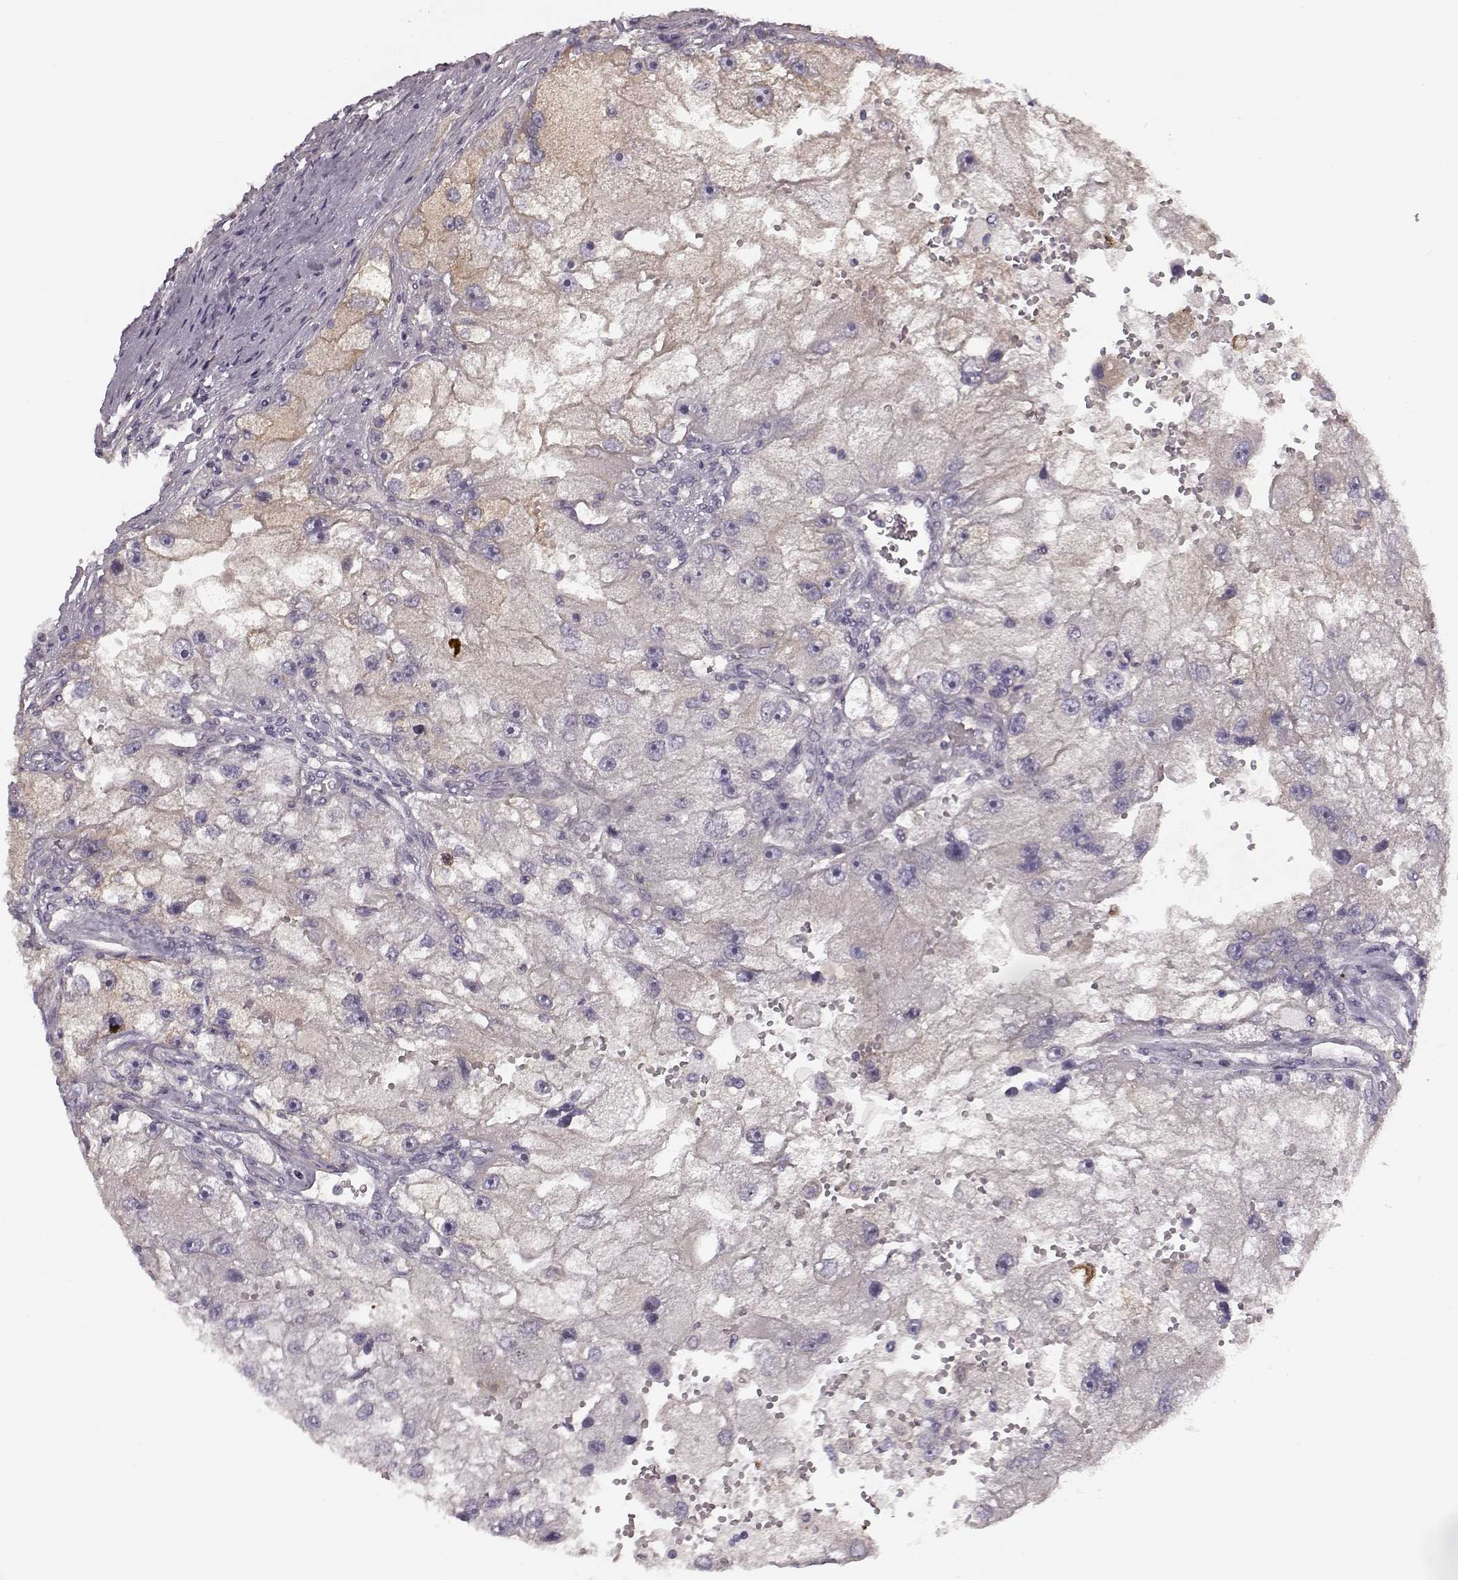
{"staining": {"intensity": "negative", "quantity": "none", "location": "none"}, "tissue": "renal cancer", "cell_type": "Tumor cells", "image_type": "cancer", "snomed": [{"axis": "morphology", "description": "Adenocarcinoma, NOS"}, {"axis": "topography", "description": "Kidney"}], "caption": "This is an immunohistochemistry (IHC) image of renal cancer. There is no expression in tumor cells.", "gene": "MTR", "patient": {"sex": "male", "age": 63}}